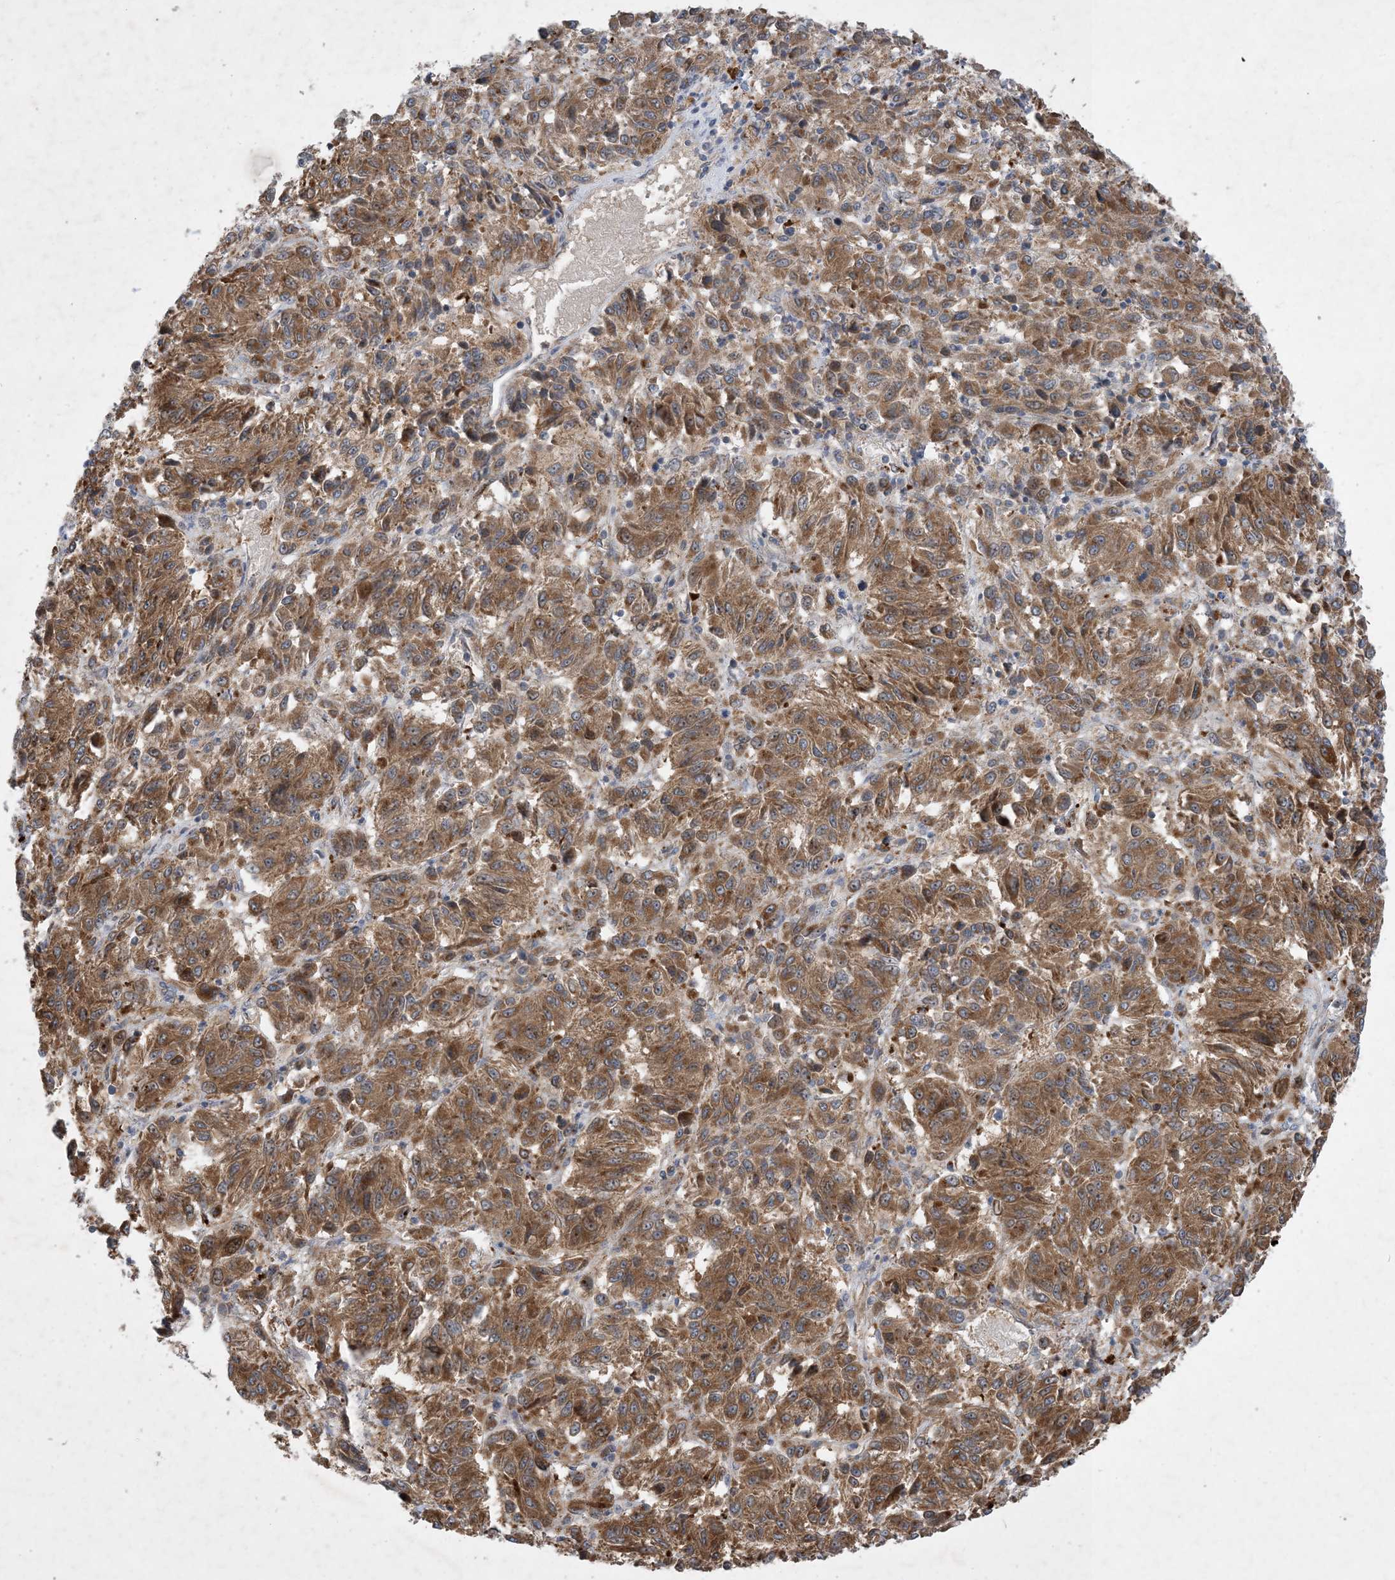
{"staining": {"intensity": "moderate", "quantity": ">75%", "location": "cytoplasmic/membranous"}, "tissue": "melanoma", "cell_type": "Tumor cells", "image_type": "cancer", "snomed": [{"axis": "morphology", "description": "Malignant melanoma, Metastatic site"}, {"axis": "topography", "description": "Lung"}], "caption": "Protein staining shows moderate cytoplasmic/membranous staining in approximately >75% of tumor cells in malignant melanoma (metastatic site).", "gene": "TINAG", "patient": {"sex": "male", "age": 64}}